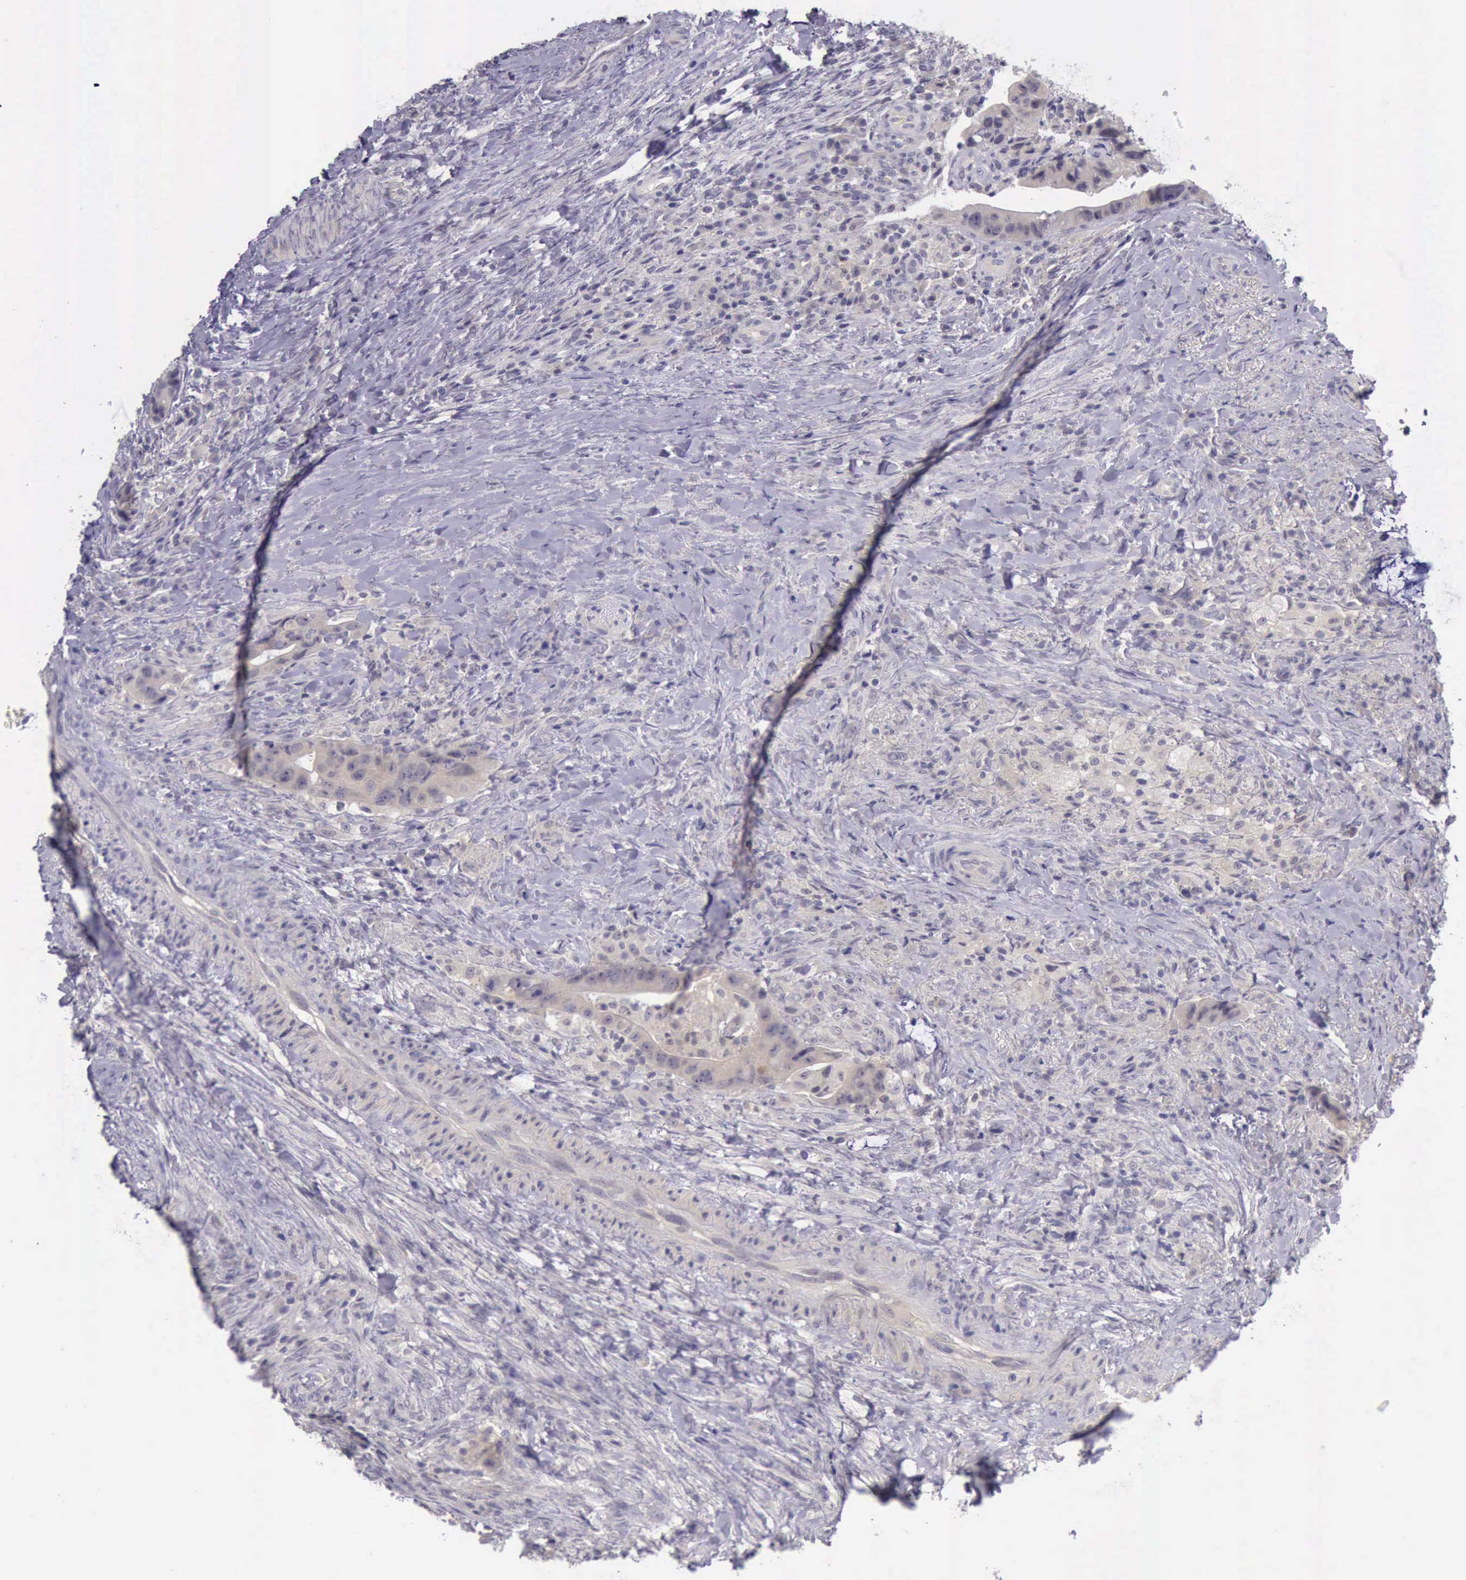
{"staining": {"intensity": "weak", "quantity": ">75%", "location": "cytoplasmic/membranous"}, "tissue": "colorectal cancer", "cell_type": "Tumor cells", "image_type": "cancer", "snomed": [{"axis": "morphology", "description": "Adenocarcinoma, NOS"}, {"axis": "topography", "description": "Rectum"}], "caption": "Immunohistochemistry (IHC) histopathology image of colorectal cancer (adenocarcinoma) stained for a protein (brown), which demonstrates low levels of weak cytoplasmic/membranous positivity in about >75% of tumor cells.", "gene": "ARNT2", "patient": {"sex": "female", "age": 71}}